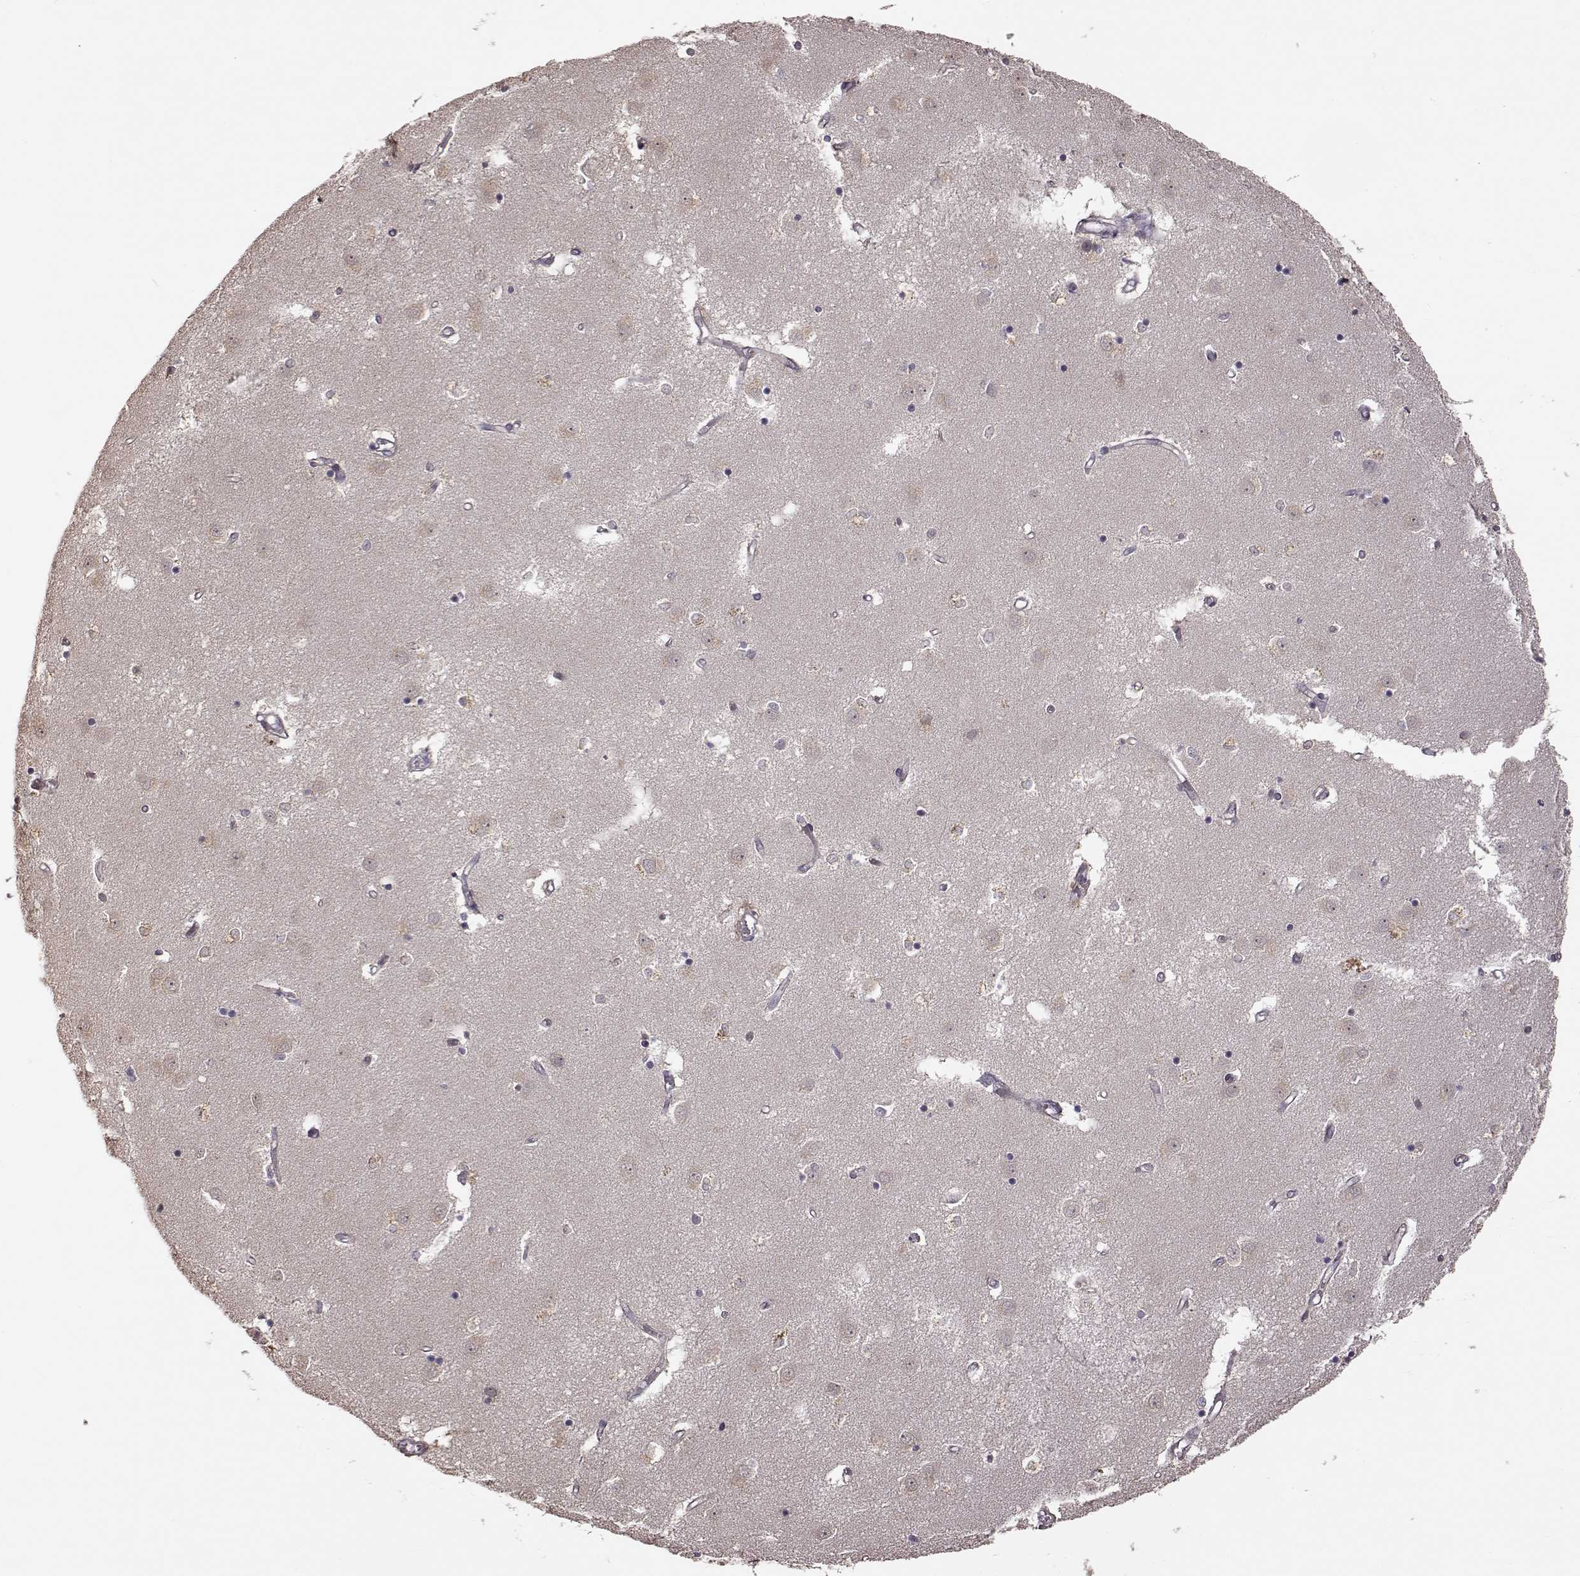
{"staining": {"intensity": "negative", "quantity": "none", "location": "none"}, "tissue": "caudate", "cell_type": "Glial cells", "image_type": "normal", "snomed": [{"axis": "morphology", "description": "Normal tissue, NOS"}, {"axis": "topography", "description": "Lateral ventricle wall"}], "caption": "Human caudate stained for a protein using IHC demonstrates no expression in glial cells.", "gene": "CRB1", "patient": {"sex": "male", "age": 54}}